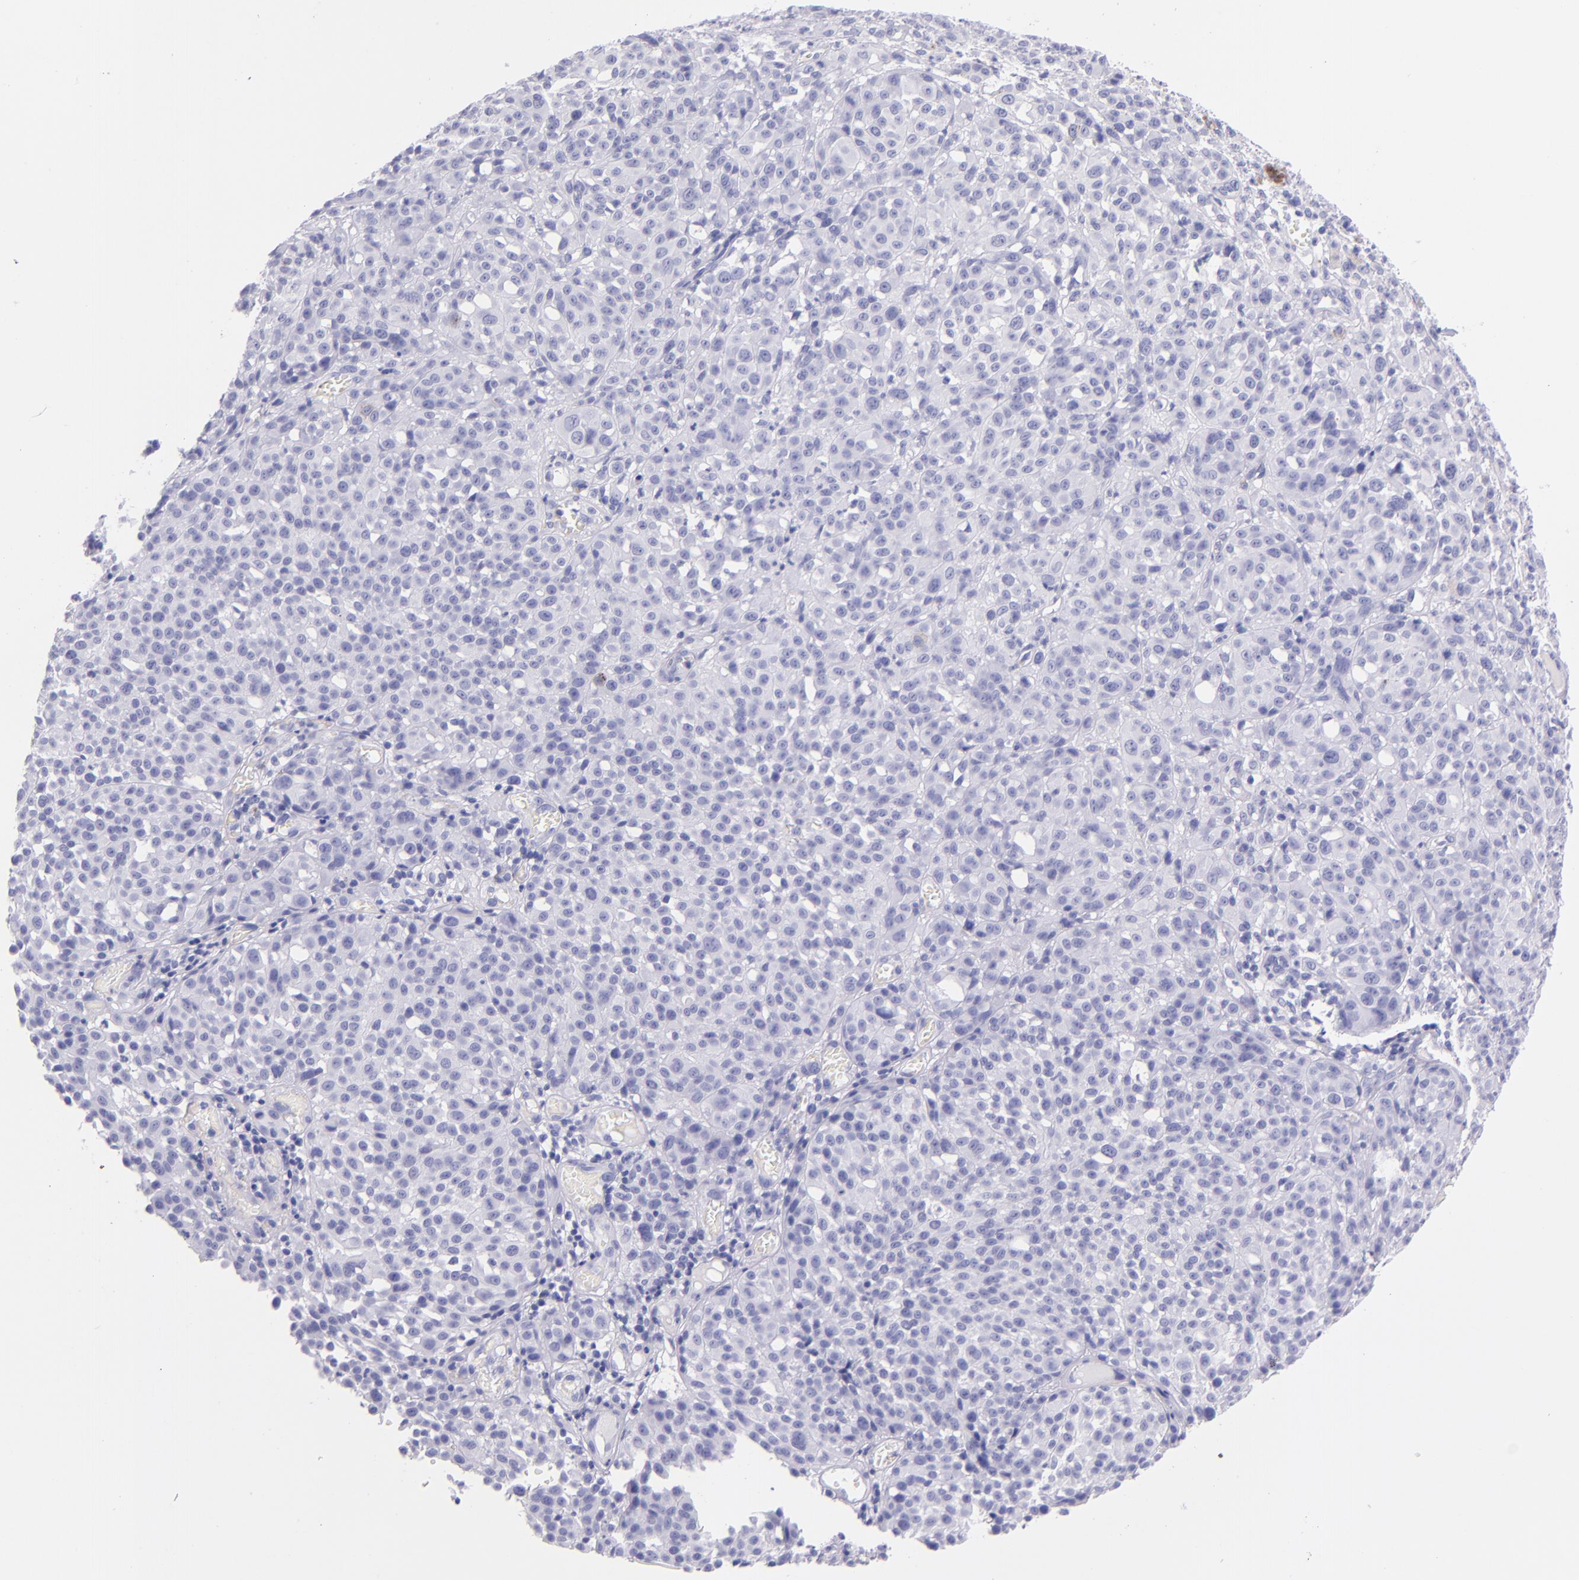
{"staining": {"intensity": "negative", "quantity": "none", "location": "none"}, "tissue": "melanoma", "cell_type": "Tumor cells", "image_type": "cancer", "snomed": [{"axis": "morphology", "description": "Malignant melanoma, NOS"}, {"axis": "topography", "description": "Skin"}], "caption": "This is an immunohistochemistry (IHC) image of human melanoma. There is no positivity in tumor cells.", "gene": "SFTPB", "patient": {"sex": "female", "age": 49}}